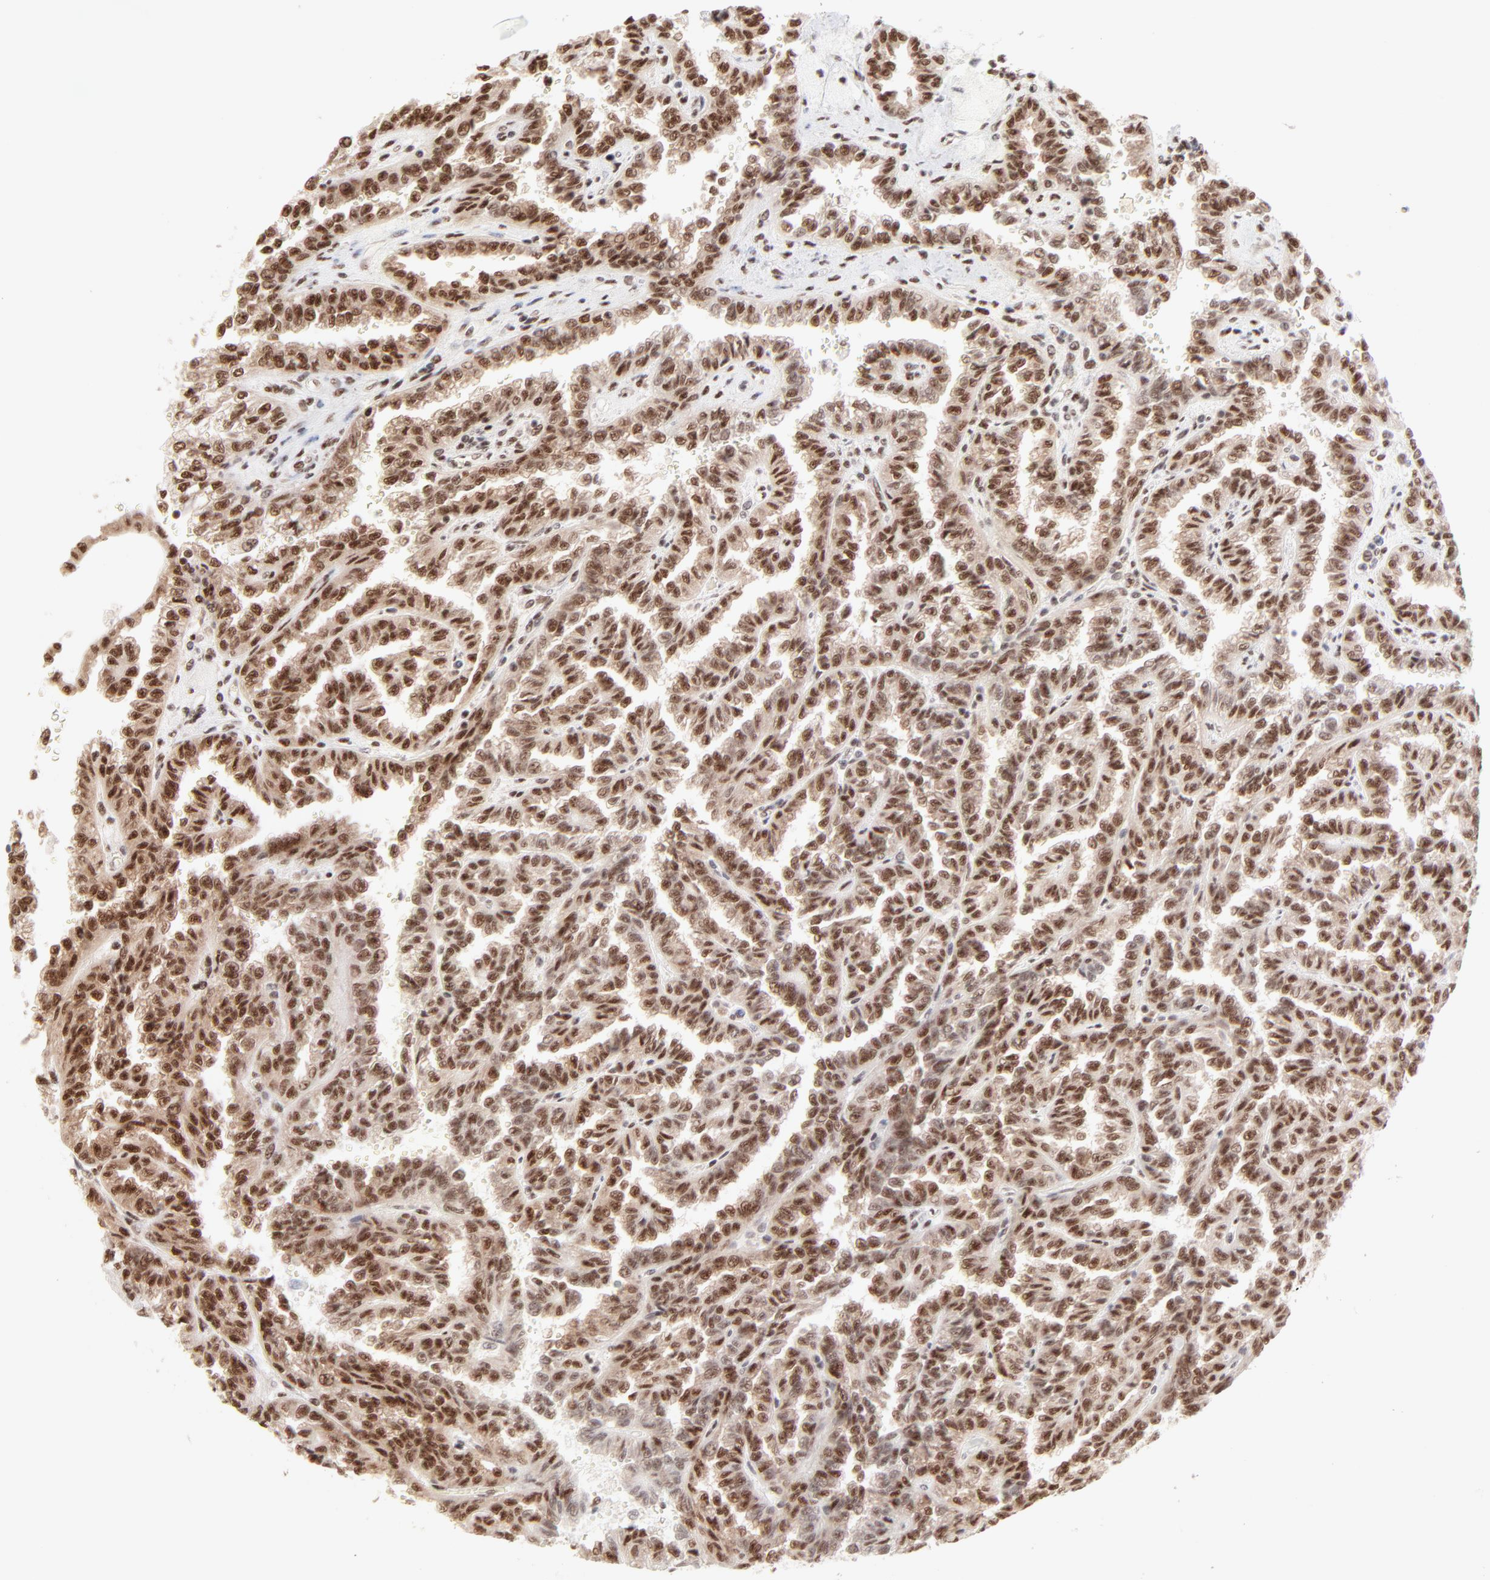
{"staining": {"intensity": "strong", "quantity": ">75%", "location": "nuclear"}, "tissue": "renal cancer", "cell_type": "Tumor cells", "image_type": "cancer", "snomed": [{"axis": "morphology", "description": "Inflammation, NOS"}, {"axis": "morphology", "description": "Adenocarcinoma, NOS"}, {"axis": "topography", "description": "Kidney"}], "caption": "Renal cancer (adenocarcinoma) tissue exhibits strong nuclear staining in about >75% of tumor cells, visualized by immunohistochemistry. The staining was performed using DAB, with brown indicating positive protein expression. Nuclei are stained blue with hematoxylin.", "gene": "TARDBP", "patient": {"sex": "male", "age": 68}}